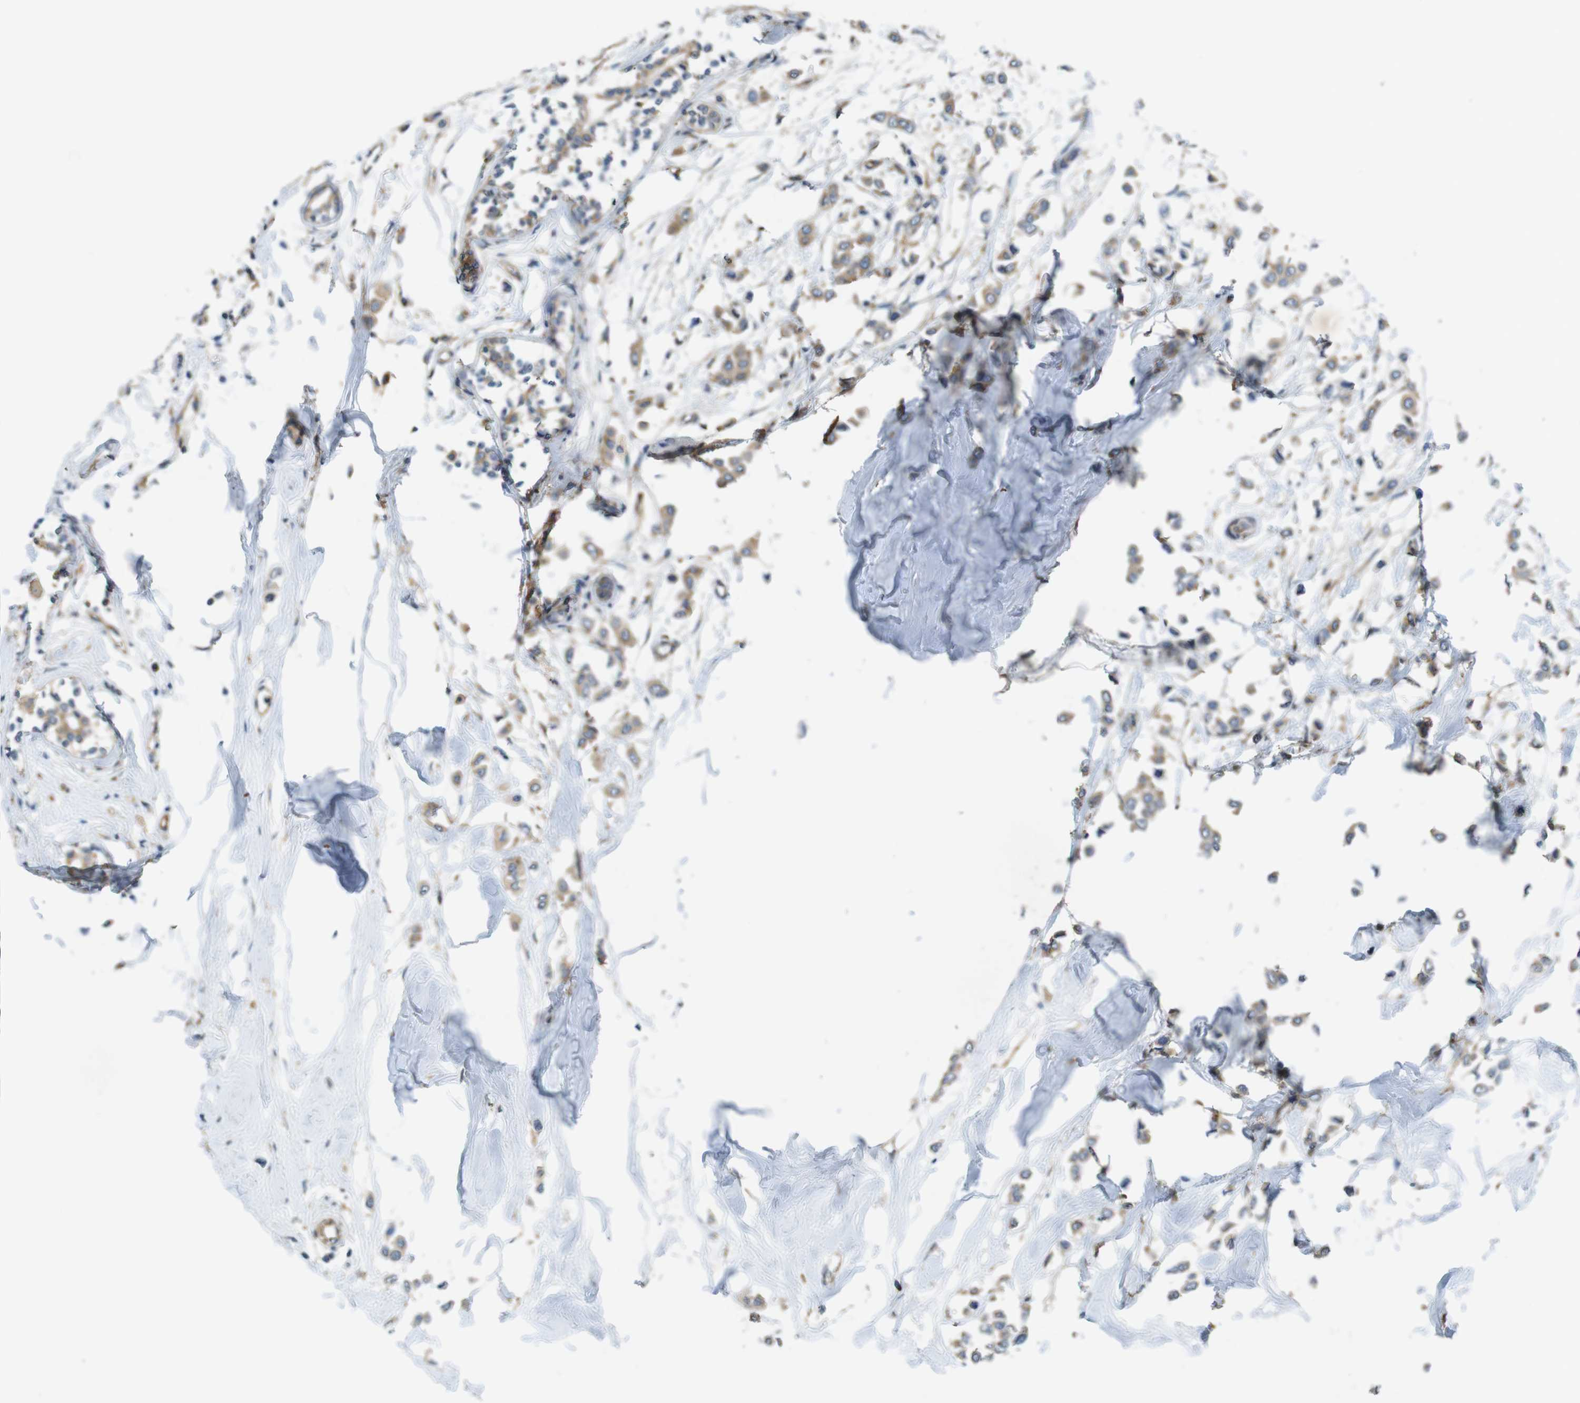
{"staining": {"intensity": "weak", "quantity": ">75%", "location": "cytoplasmic/membranous"}, "tissue": "breast cancer", "cell_type": "Tumor cells", "image_type": "cancer", "snomed": [{"axis": "morphology", "description": "Lobular carcinoma"}, {"axis": "topography", "description": "Breast"}], "caption": "The photomicrograph demonstrates a brown stain indicating the presence of a protein in the cytoplasmic/membranous of tumor cells in breast cancer.", "gene": "DCTN1", "patient": {"sex": "female", "age": 51}}